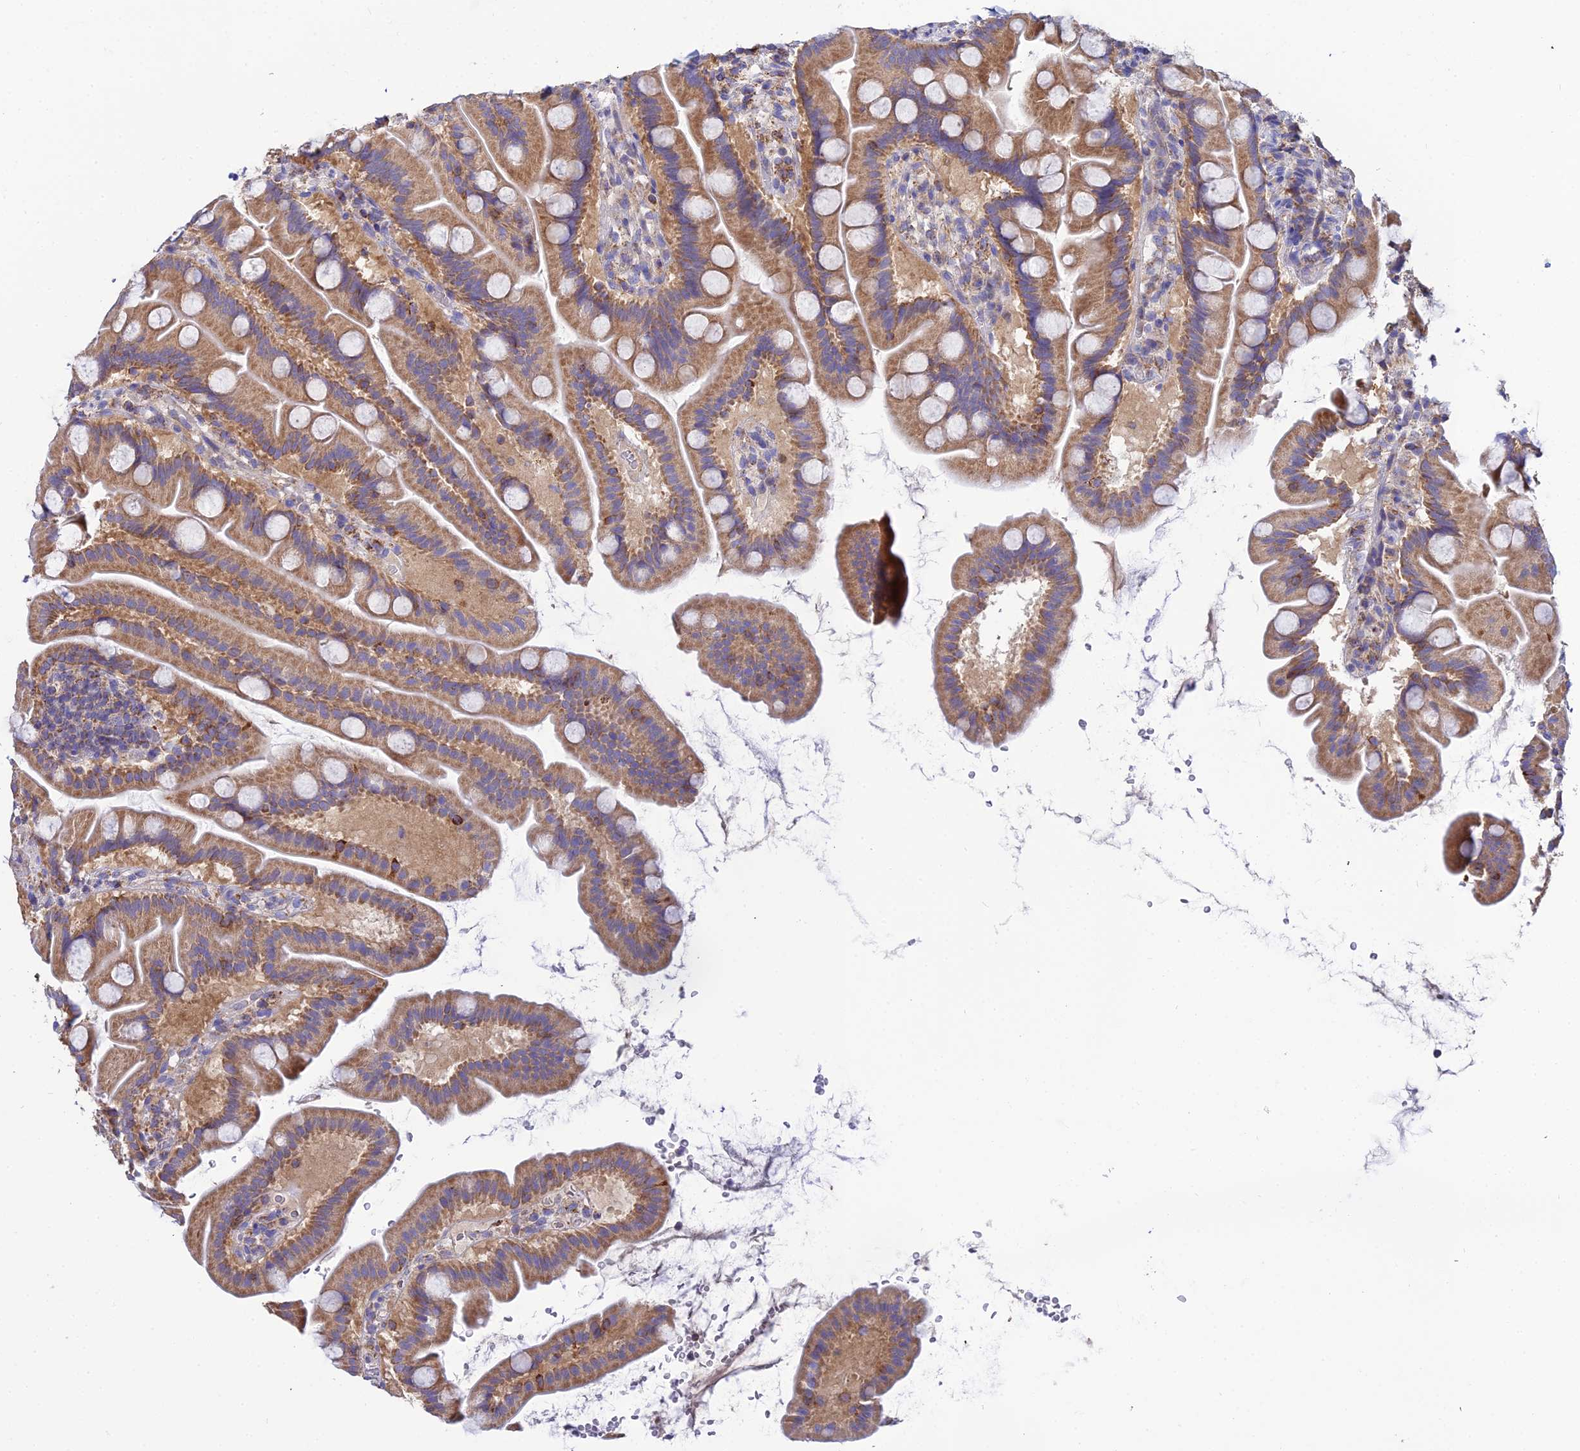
{"staining": {"intensity": "moderate", "quantity": ">75%", "location": "cytoplasmic/membranous"}, "tissue": "small intestine", "cell_type": "Glandular cells", "image_type": "normal", "snomed": [{"axis": "morphology", "description": "Normal tissue, NOS"}, {"axis": "topography", "description": "Small intestine"}], "caption": "Immunohistochemical staining of unremarkable small intestine displays medium levels of moderate cytoplasmic/membranous staining in approximately >75% of glandular cells. (DAB (3,3'-diaminobenzidine) = brown stain, brightfield microscopy at high magnification).", "gene": "NIPSNAP3A", "patient": {"sex": "female", "age": 68}}